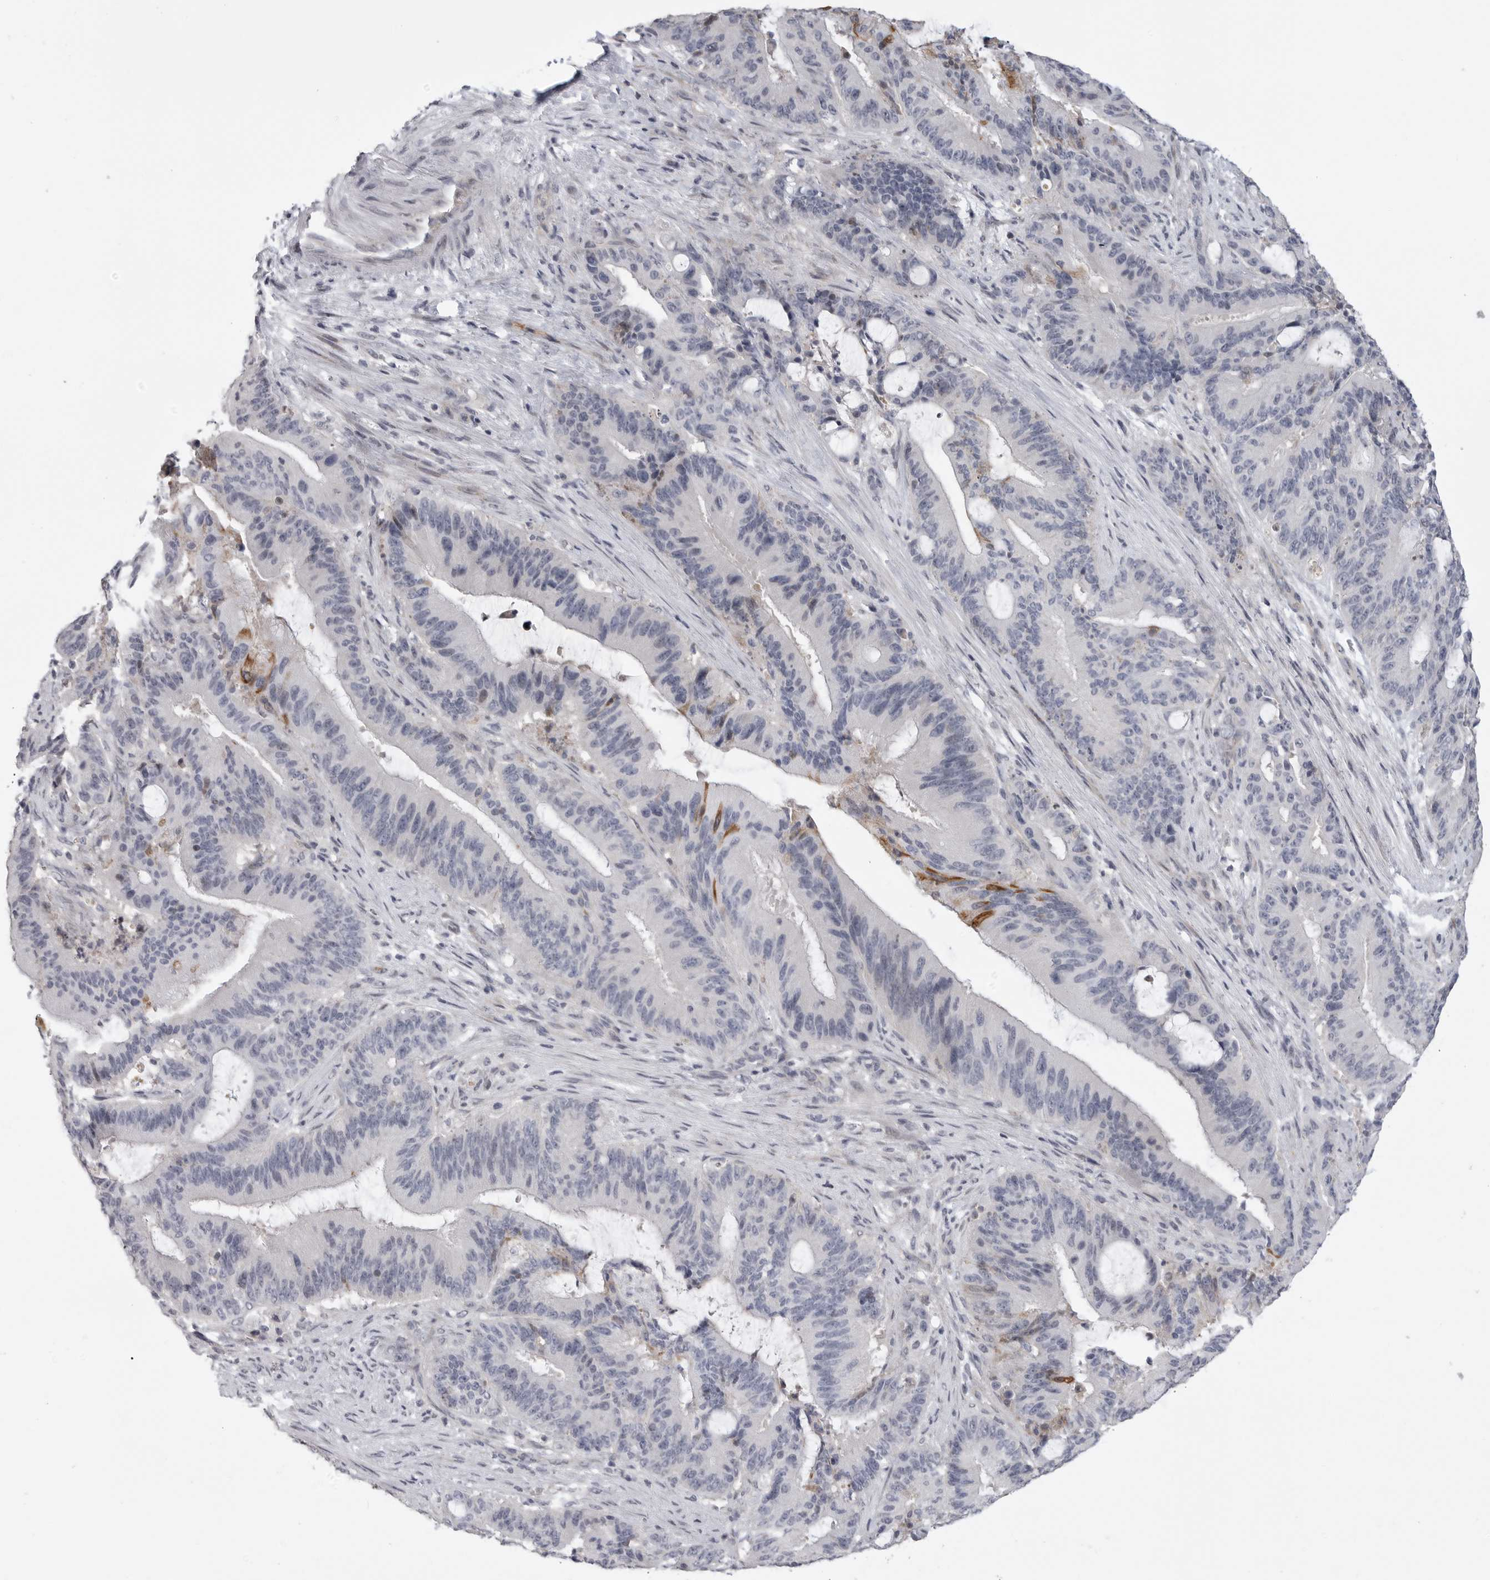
{"staining": {"intensity": "negative", "quantity": "none", "location": "none"}, "tissue": "liver cancer", "cell_type": "Tumor cells", "image_type": "cancer", "snomed": [{"axis": "morphology", "description": "Normal tissue, NOS"}, {"axis": "morphology", "description": "Cholangiocarcinoma"}, {"axis": "topography", "description": "Liver"}, {"axis": "topography", "description": "Peripheral nerve tissue"}], "caption": "Liver cancer was stained to show a protein in brown. There is no significant positivity in tumor cells.", "gene": "FBXO43", "patient": {"sex": "female", "age": 73}}